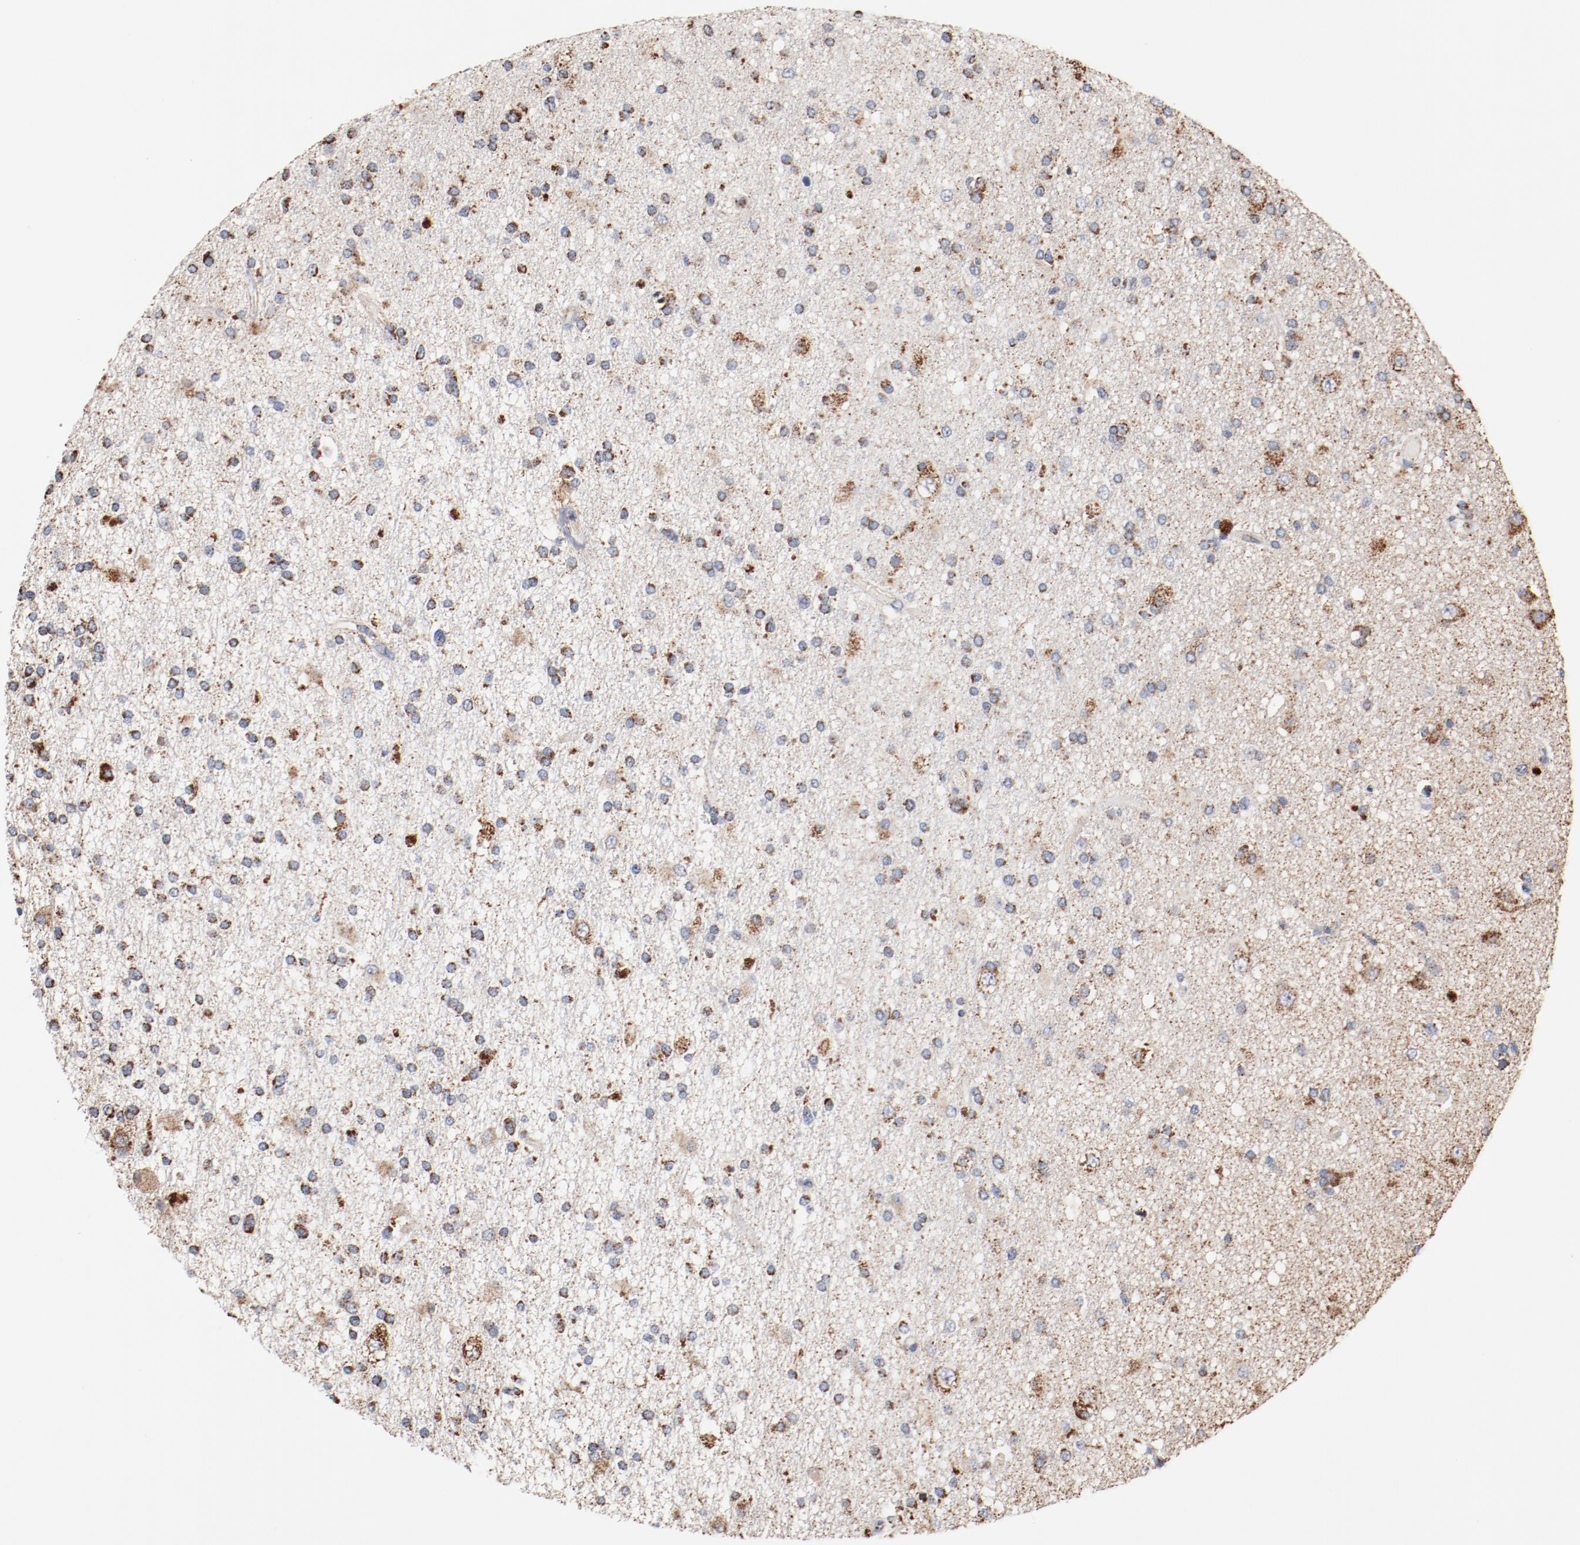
{"staining": {"intensity": "moderate", "quantity": "25%-75%", "location": "cytoplasmic/membranous"}, "tissue": "glioma", "cell_type": "Tumor cells", "image_type": "cancer", "snomed": [{"axis": "morphology", "description": "Glioma, malignant, High grade"}, {"axis": "topography", "description": "Brain"}], "caption": "This image reveals immunohistochemistry staining of human glioma, with medium moderate cytoplasmic/membranous staining in approximately 25%-75% of tumor cells.", "gene": "NDUFS4", "patient": {"sex": "male", "age": 33}}